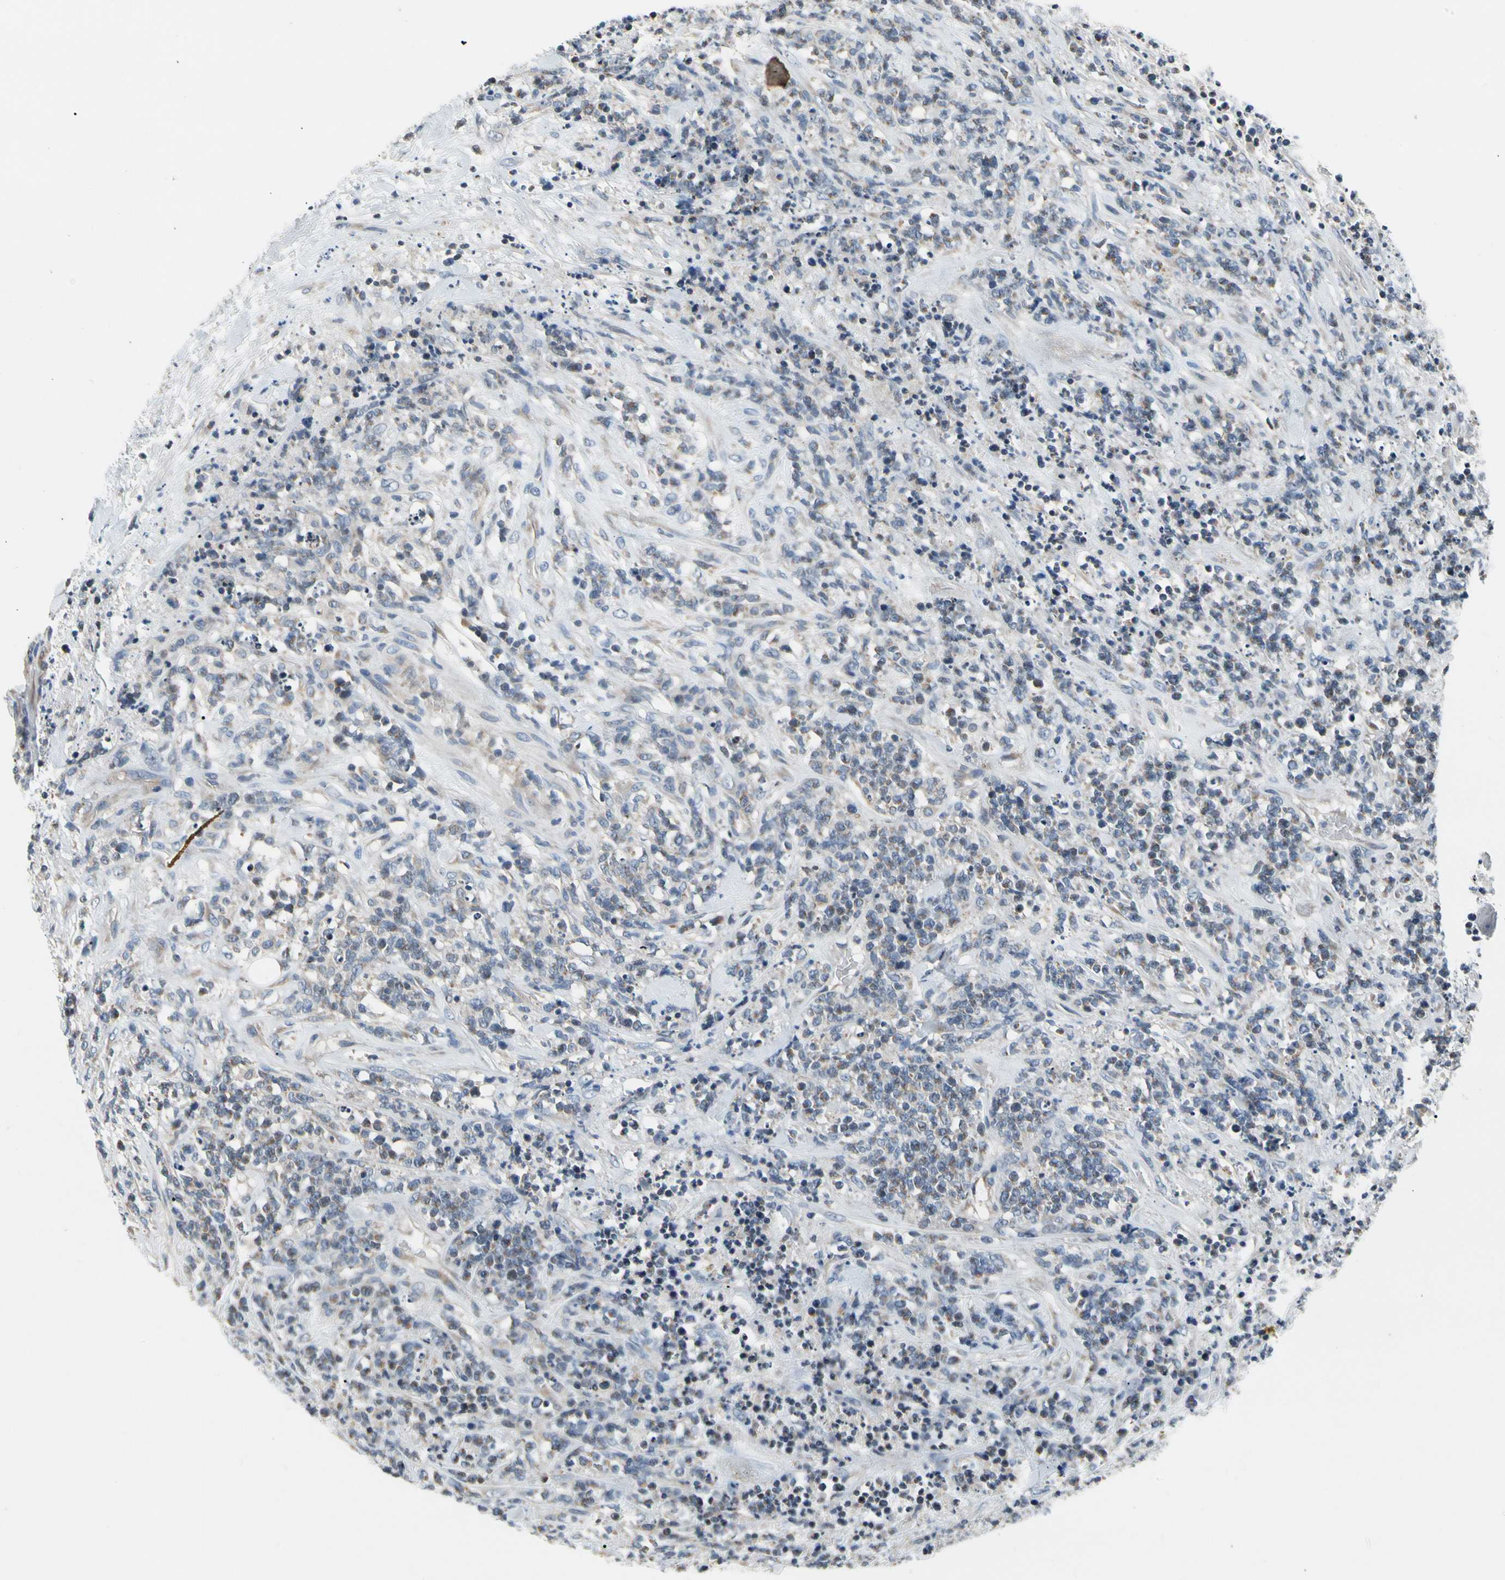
{"staining": {"intensity": "negative", "quantity": "none", "location": "none"}, "tissue": "lymphoma", "cell_type": "Tumor cells", "image_type": "cancer", "snomed": [{"axis": "morphology", "description": "Malignant lymphoma, non-Hodgkin's type, High grade"}, {"axis": "topography", "description": "Soft tissue"}], "caption": "Tumor cells are negative for protein expression in human lymphoma.", "gene": "SOX30", "patient": {"sex": "male", "age": 18}}